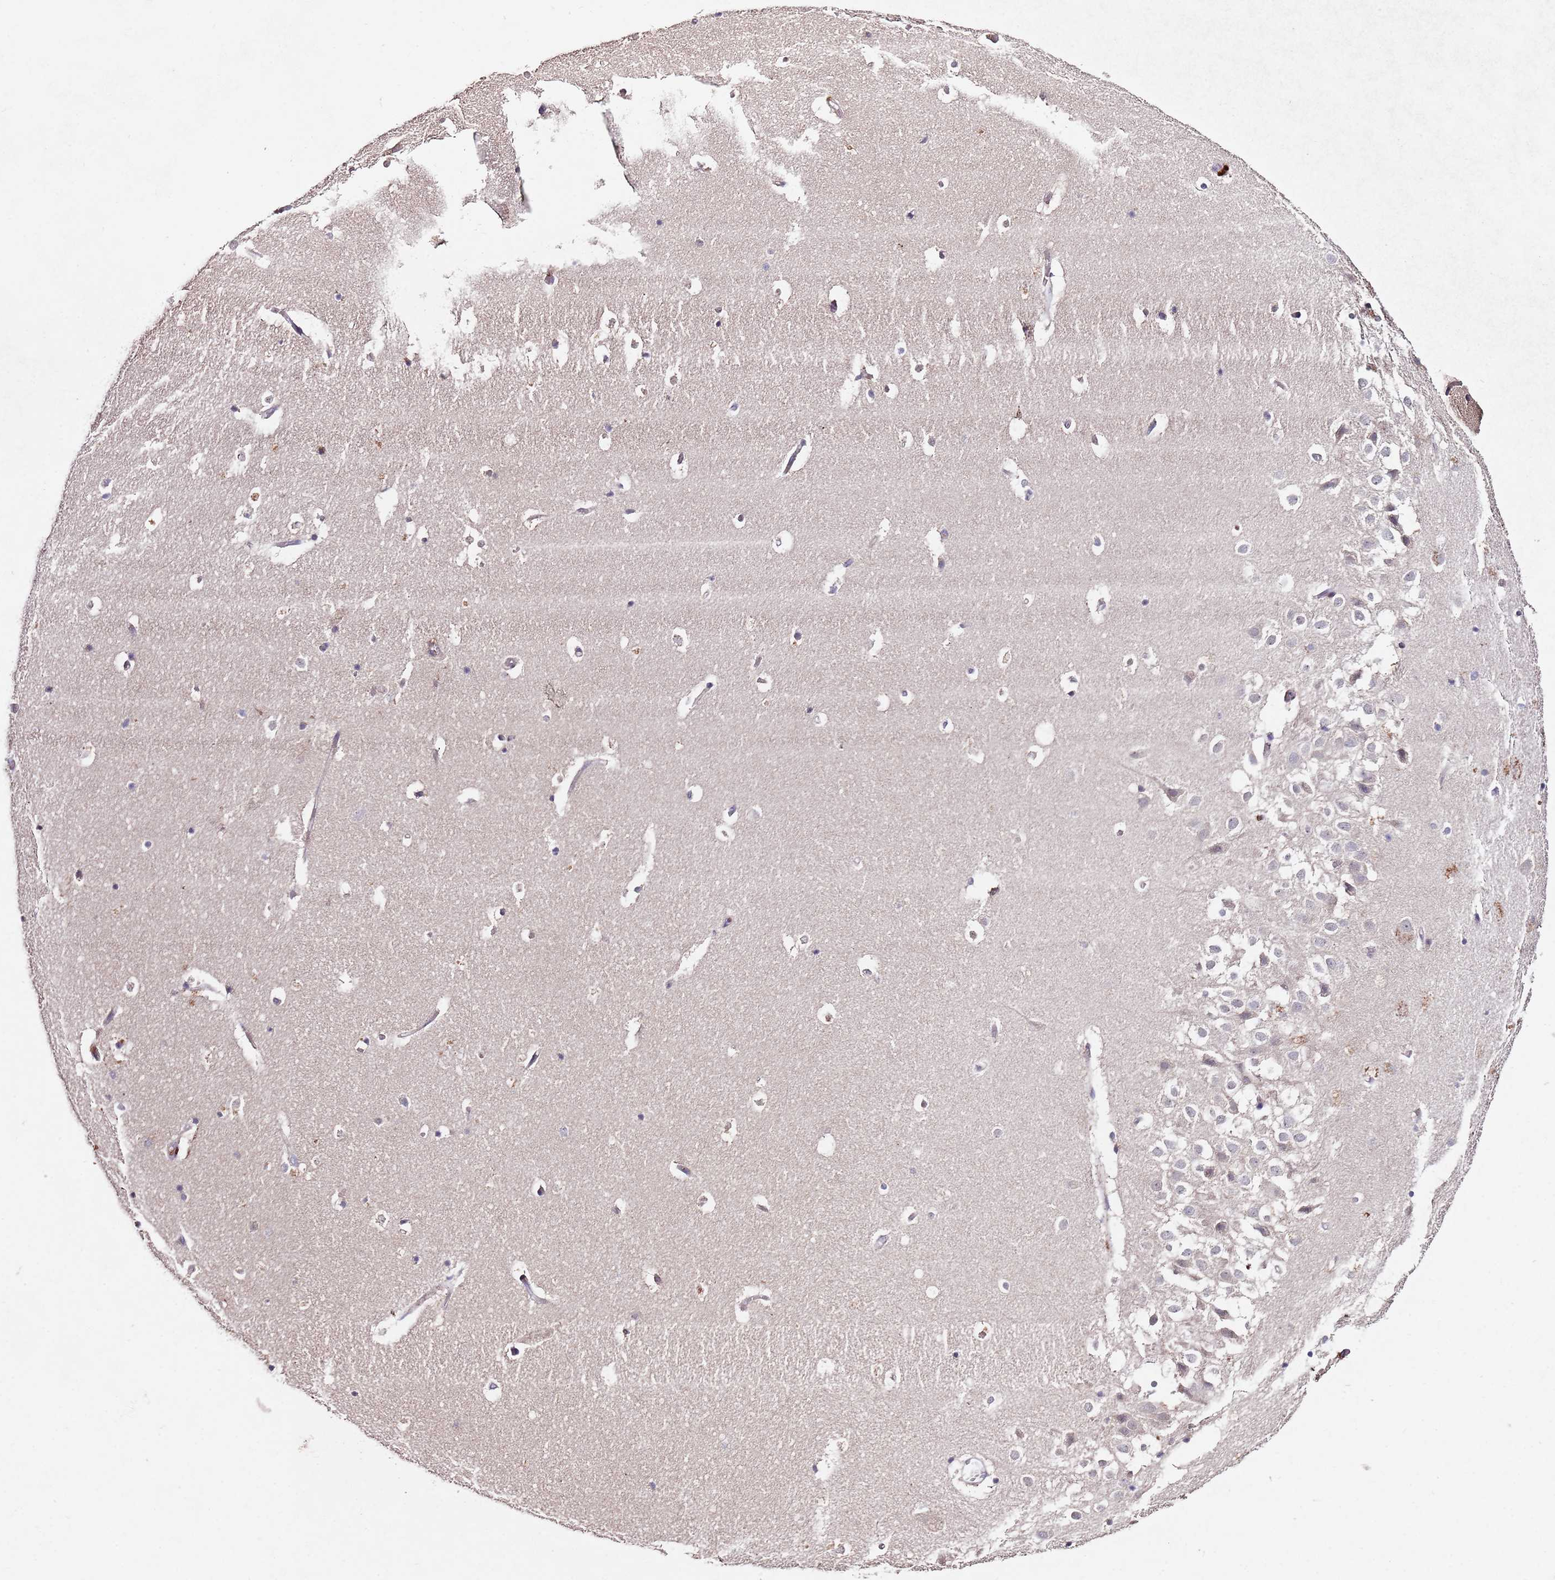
{"staining": {"intensity": "weak", "quantity": "<25%", "location": "cytoplasmic/membranous"}, "tissue": "hippocampus", "cell_type": "Glial cells", "image_type": "normal", "snomed": [{"axis": "morphology", "description": "Normal tissue, NOS"}, {"axis": "topography", "description": "Hippocampus"}], "caption": "Hippocampus was stained to show a protein in brown. There is no significant positivity in glial cells. The staining is performed using DAB brown chromogen with nuclei counter-stained in using hematoxylin.", "gene": "NRDE2", "patient": {"sex": "female", "age": 52}}